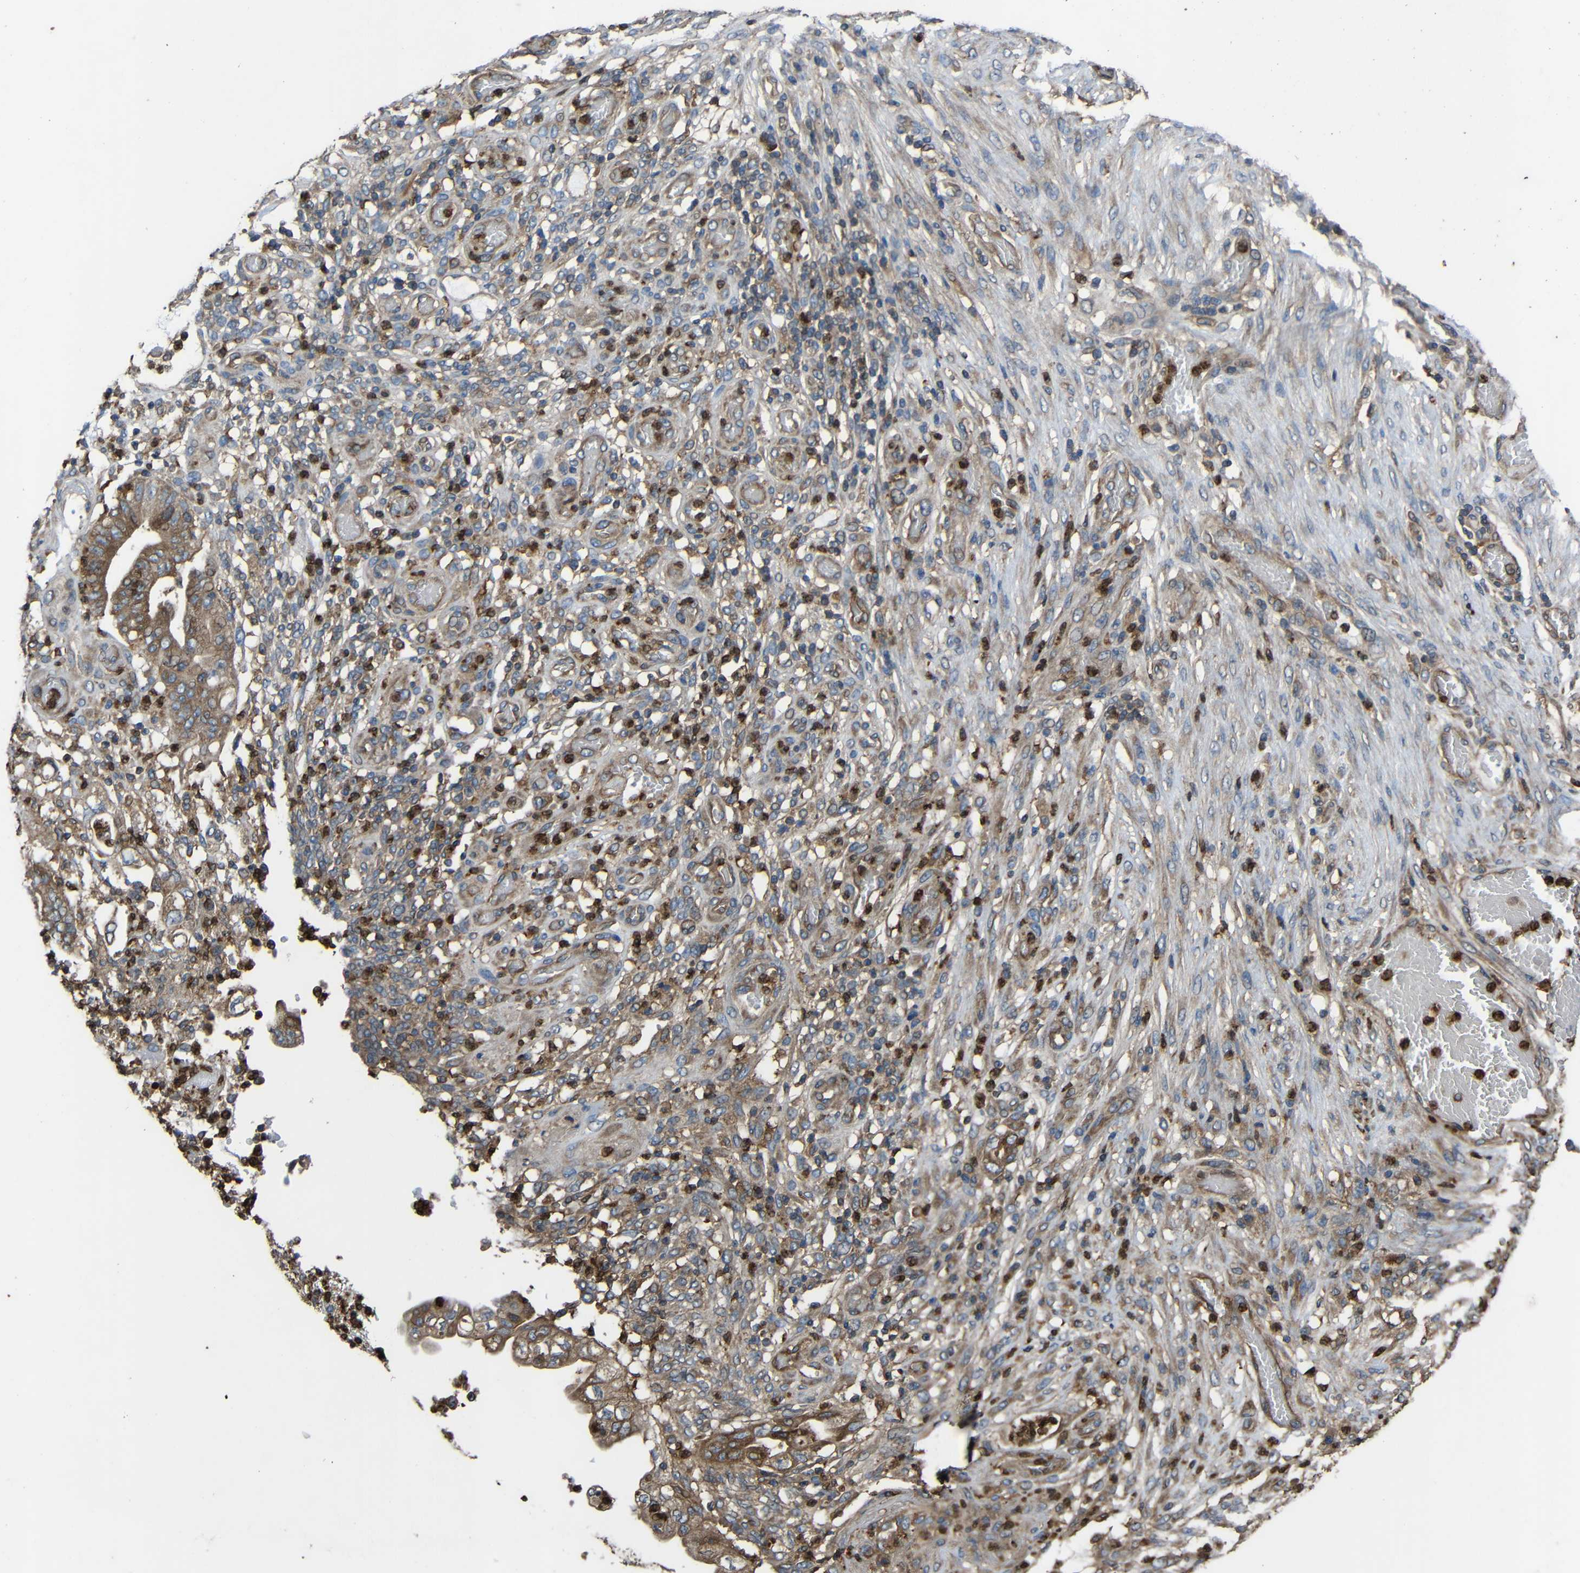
{"staining": {"intensity": "moderate", "quantity": ">75%", "location": "cytoplasmic/membranous"}, "tissue": "stomach cancer", "cell_type": "Tumor cells", "image_type": "cancer", "snomed": [{"axis": "morphology", "description": "Adenocarcinoma, NOS"}, {"axis": "topography", "description": "Stomach"}], "caption": "A histopathology image of stomach adenocarcinoma stained for a protein demonstrates moderate cytoplasmic/membranous brown staining in tumor cells.", "gene": "TREM2", "patient": {"sex": "female", "age": 73}}